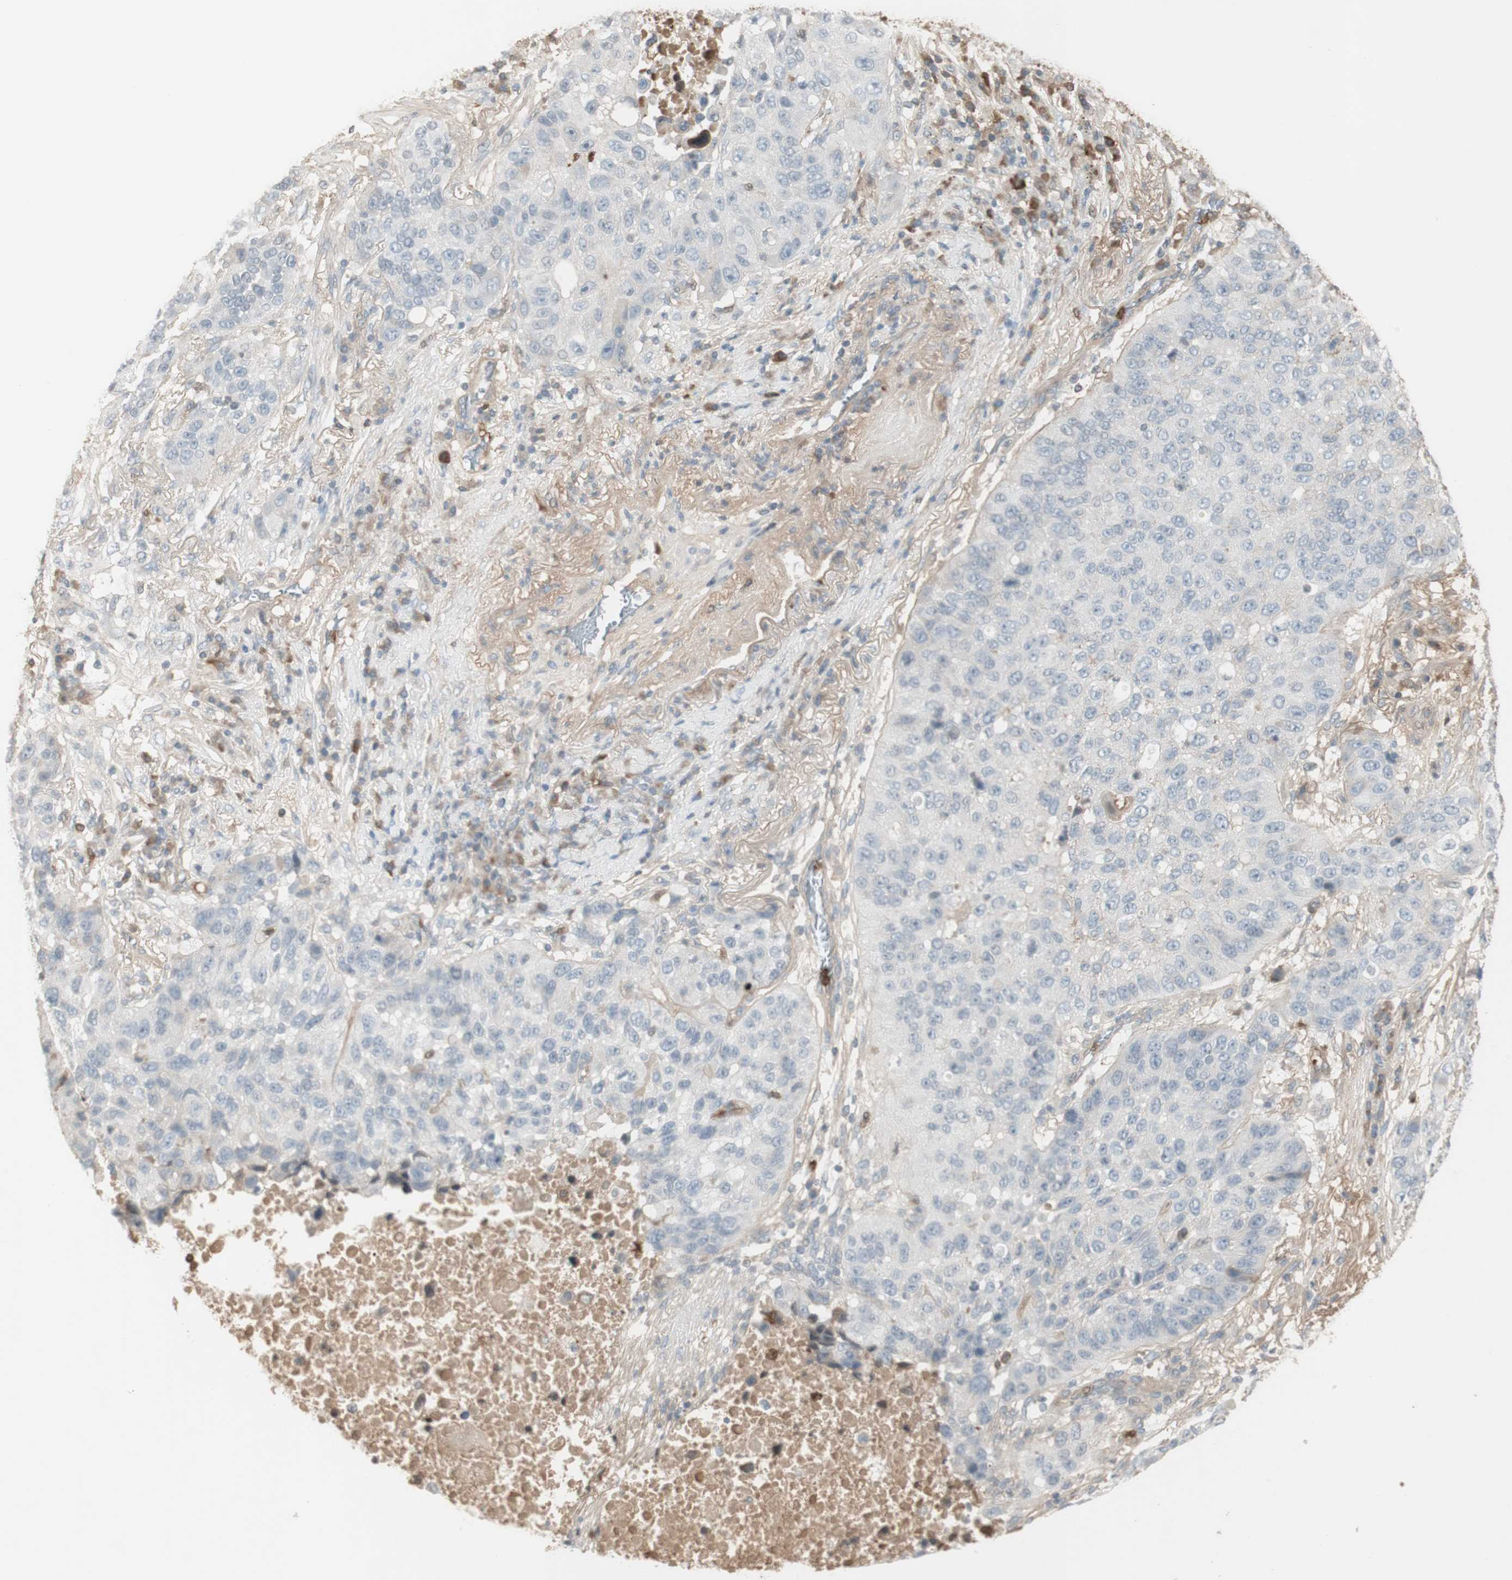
{"staining": {"intensity": "negative", "quantity": "none", "location": "none"}, "tissue": "lung cancer", "cell_type": "Tumor cells", "image_type": "cancer", "snomed": [{"axis": "morphology", "description": "Squamous cell carcinoma, NOS"}, {"axis": "topography", "description": "Lung"}], "caption": "This photomicrograph is of squamous cell carcinoma (lung) stained with immunohistochemistry (IHC) to label a protein in brown with the nuclei are counter-stained blue. There is no staining in tumor cells.", "gene": "NID1", "patient": {"sex": "male", "age": 57}}